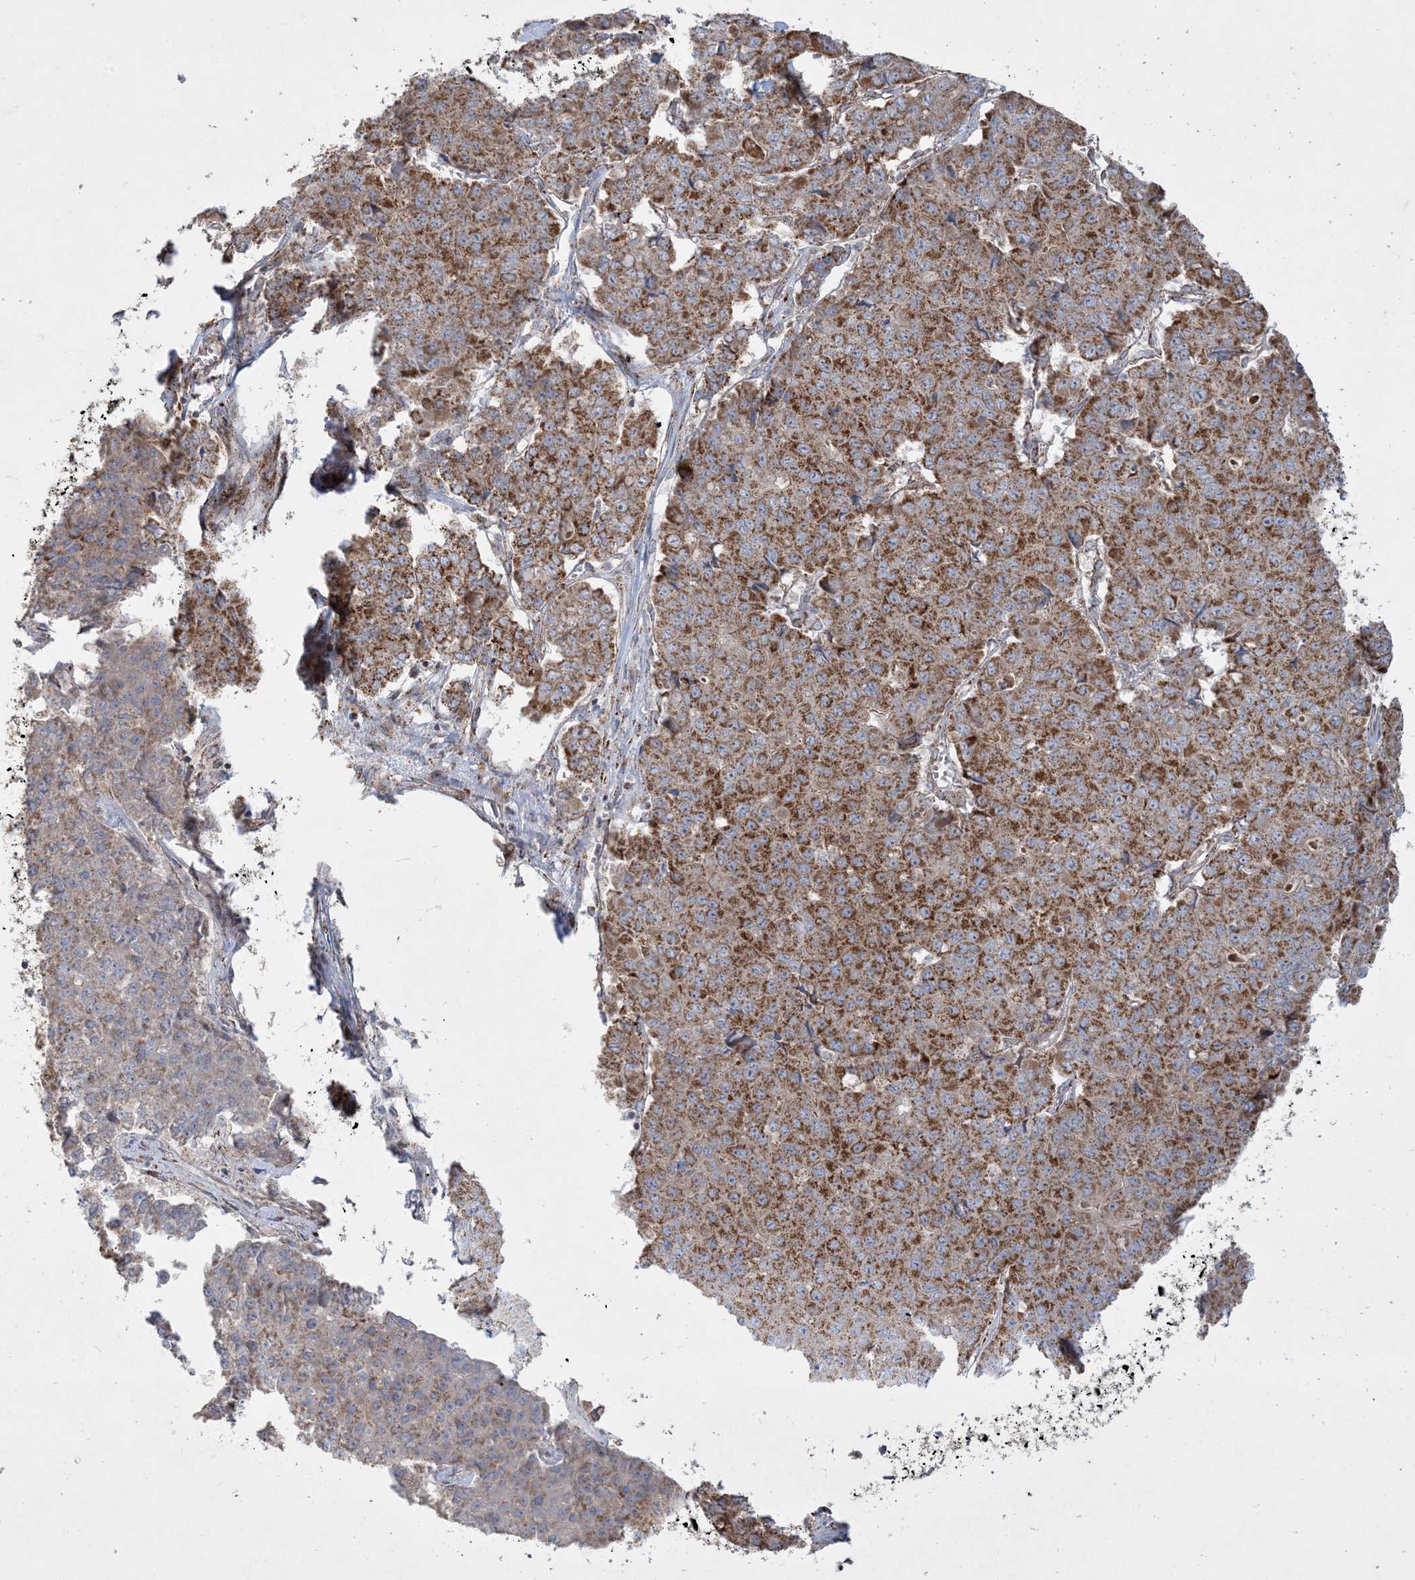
{"staining": {"intensity": "moderate", "quantity": ">75%", "location": "cytoplasmic/membranous"}, "tissue": "pancreatic cancer", "cell_type": "Tumor cells", "image_type": "cancer", "snomed": [{"axis": "morphology", "description": "Adenocarcinoma, NOS"}, {"axis": "topography", "description": "Pancreas"}], "caption": "Protein staining of pancreatic cancer tissue reveals moderate cytoplasmic/membranous expression in about >75% of tumor cells.", "gene": "NDUFAF3", "patient": {"sex": "male", "age": 50}}